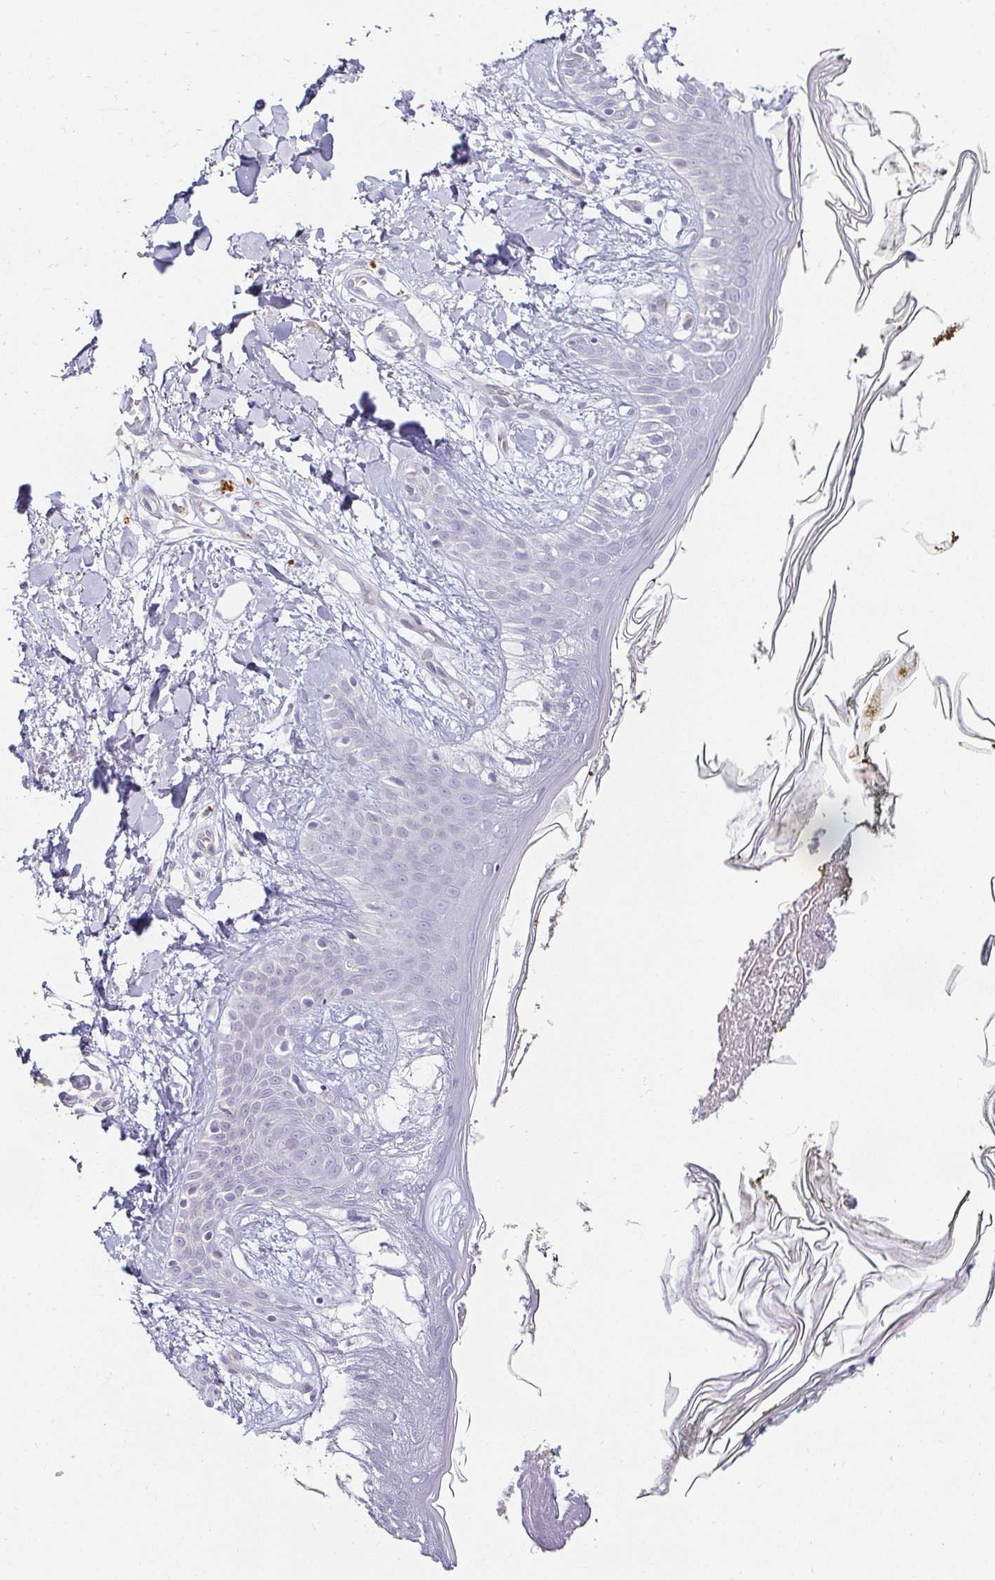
{"staining": {"intensity": "negative", "quantity": "none", "location": "none"}, "tissue": "skin", "cell_type": "Fibroblasts", "image_type": "normal", "snomed": [{"axis": "morphology", "description": "Normal tissue, NOS"}, {"axis": "topography", "description": "Skin"}], "caption": "A high-resolution histopathology image shows IHC staining of benign skin, which displays no significant expression in fibroblasts.", "gene": "ACAN", "patient": {"sex": "female", "age": 34}}